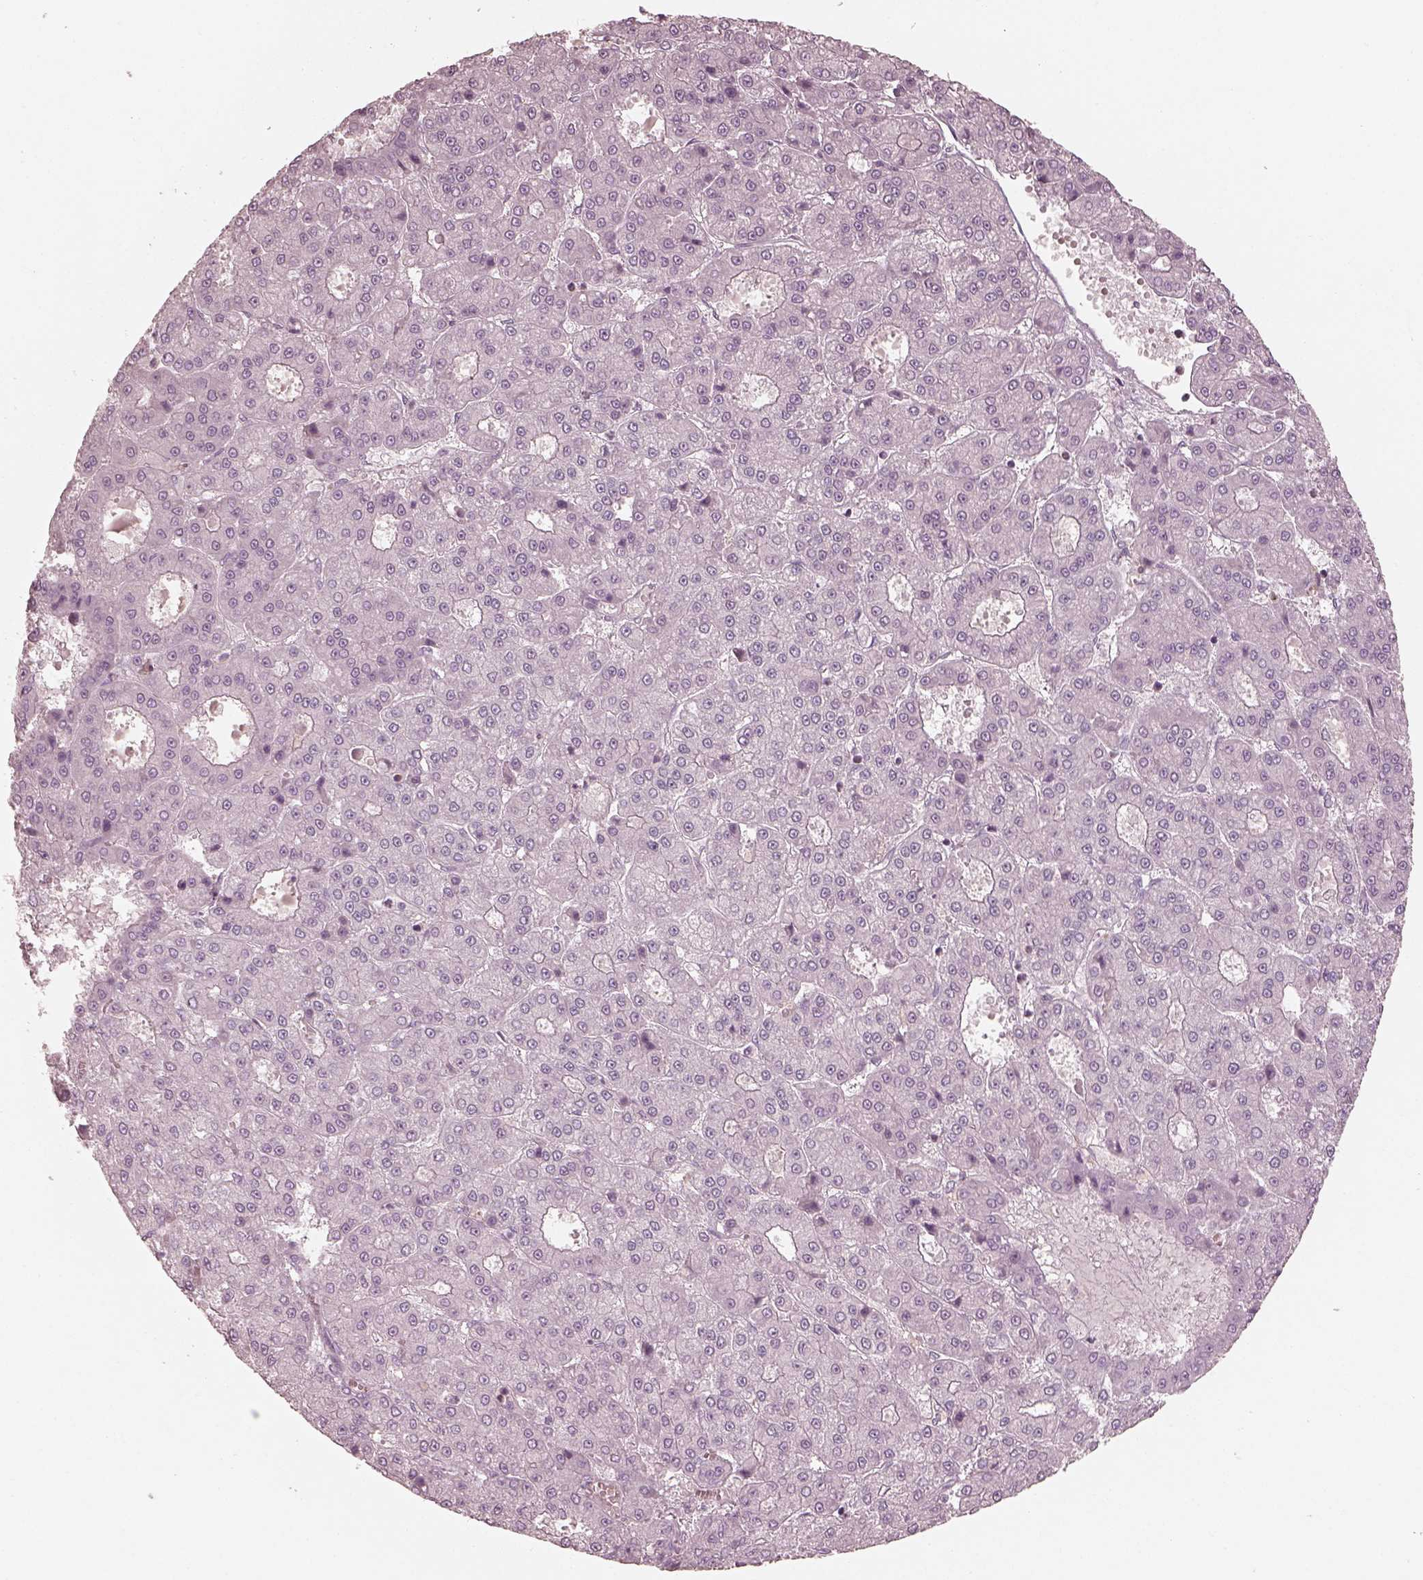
{"staining": {"intensity": "negative", "quantity": "none", "location": "none"}, "tissue": "liver cancer", "cell_type": "Tumor cells", "image_type": "cancer", "snomed": [{"axis": "morphology", "description": "Carcinoma, Hepatocellular, NOS"}, {"axis": "topography", "description": "Liver"}], "caption": "IHC image of hepatocellular carcinoma (liver) stained for a protein (brown), which shows no positivity in tumor cells.", "gene": "PRLHR", "patient": {"sex": "male", "age": 70}}